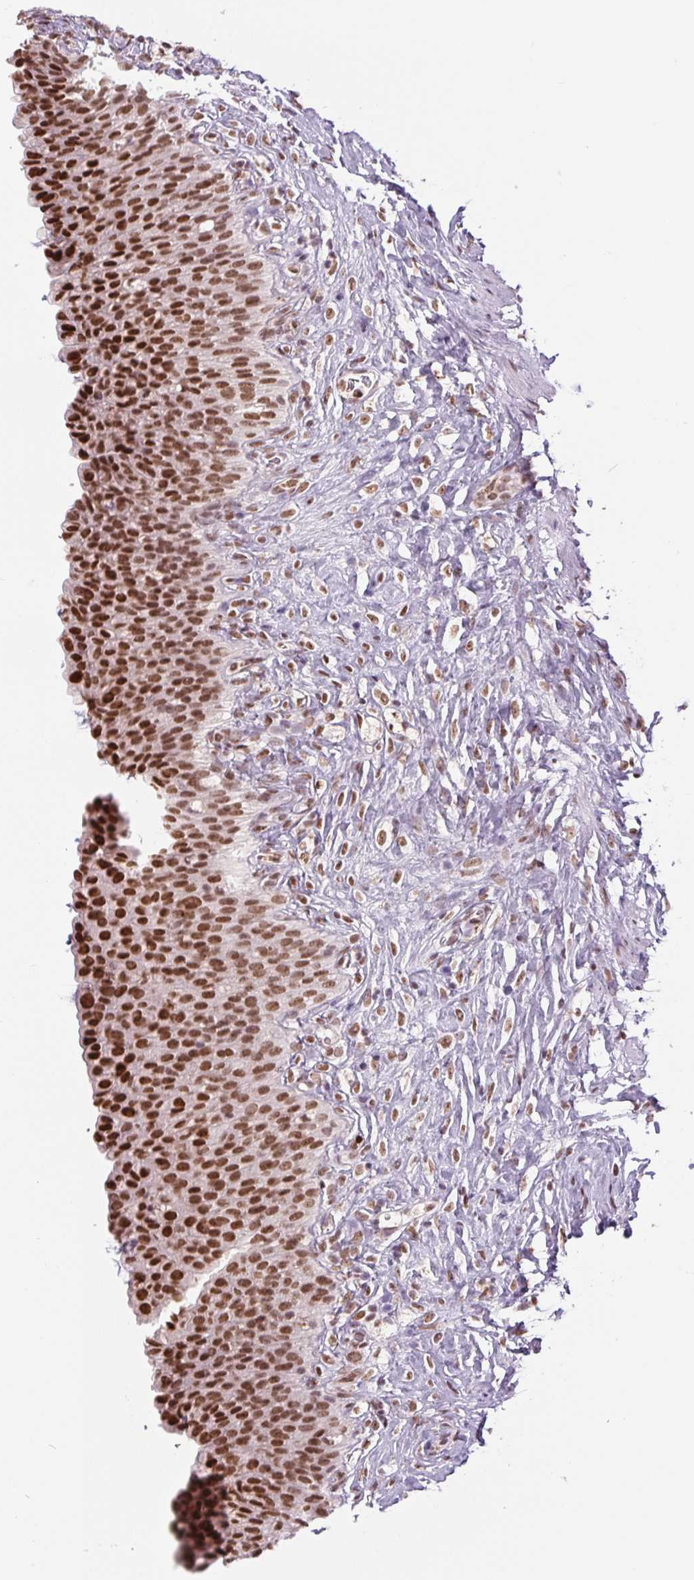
{"staining": {"intensity": "strong", "quantity": ">75%", "location": "nuclear"}, "tissue": "urinary bladder", "cell_type": "Urothelial cells", "image_type": "normal", "snomed": [{"axis": "morphology", "description": "Normal tissue, NOS"}, {"axis": "topography", "description": "Urinary bladder"}, {"axis": "topography", "description": "Prostate"}], "caption": "Benign urinary bladder reveals strong nuclear staining in about >75% of urothelial cells The protein is stained brown, and the nuclei are stained in blue (DAB IHC with brightfield microscopy, high magnification)..", "gene": "SMIM6", "patient": {"sex": "male", "age": 76}}